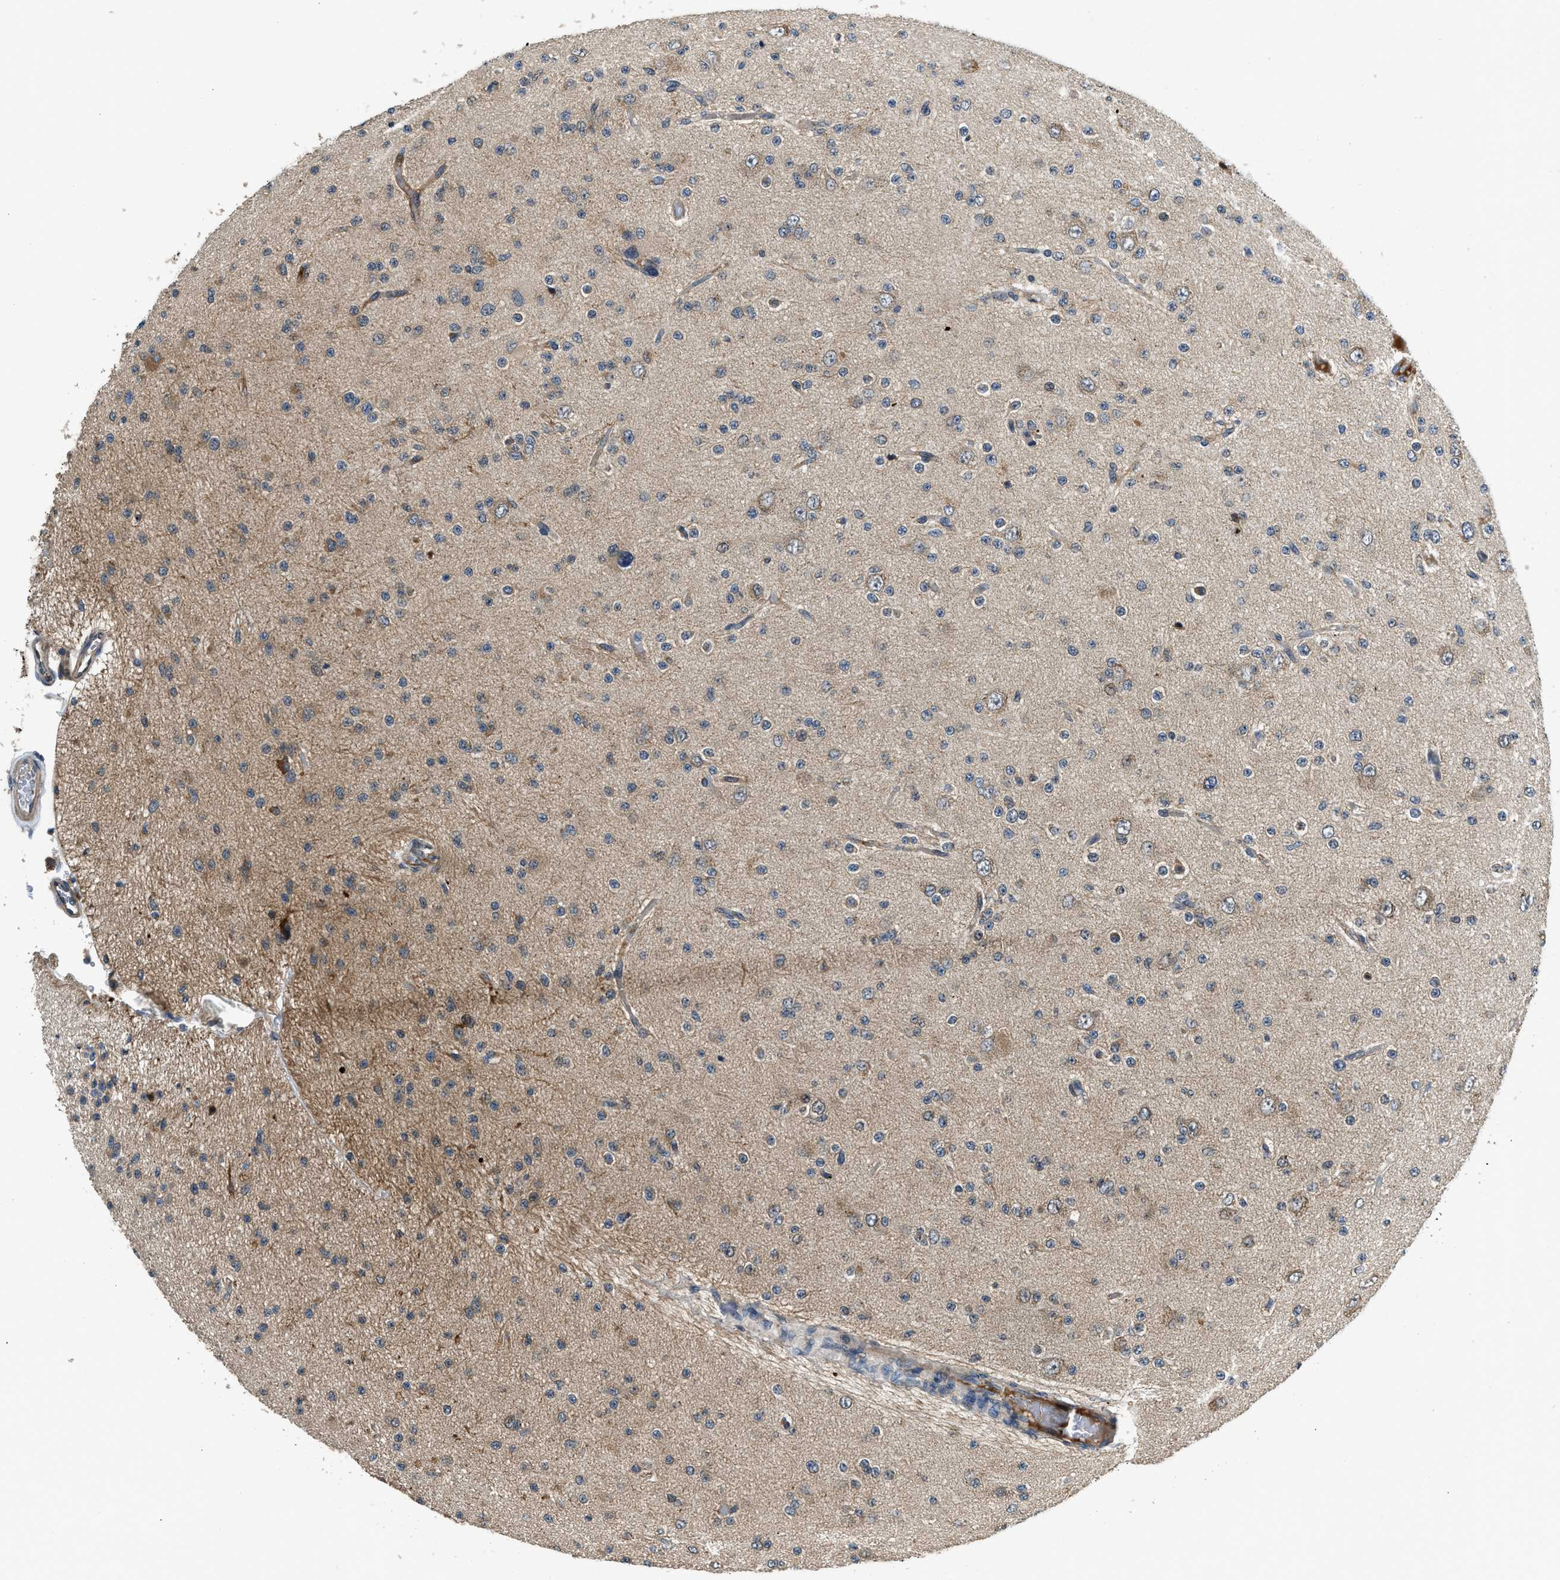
{"staining": {"intensity": "weak", "quantity": "25%-75%", "location": "cytoplasmic/membranous"}, "tissue": "glioma", "cell_type": "Tumor cells", "image_type": "cancer", "snomed": [{"axis": "morphology", "description": "Glioma, malignant, Low grade"}, {"axis": "topography", "description": "Brain"}], "caption": "A micrograph of human glioma stained for a protein demonstrates weak cytoplasmic/membranous brown staining in tumor cells.", "gene": "IL3RA", "patient": {"sex": "male", "age": 38}}